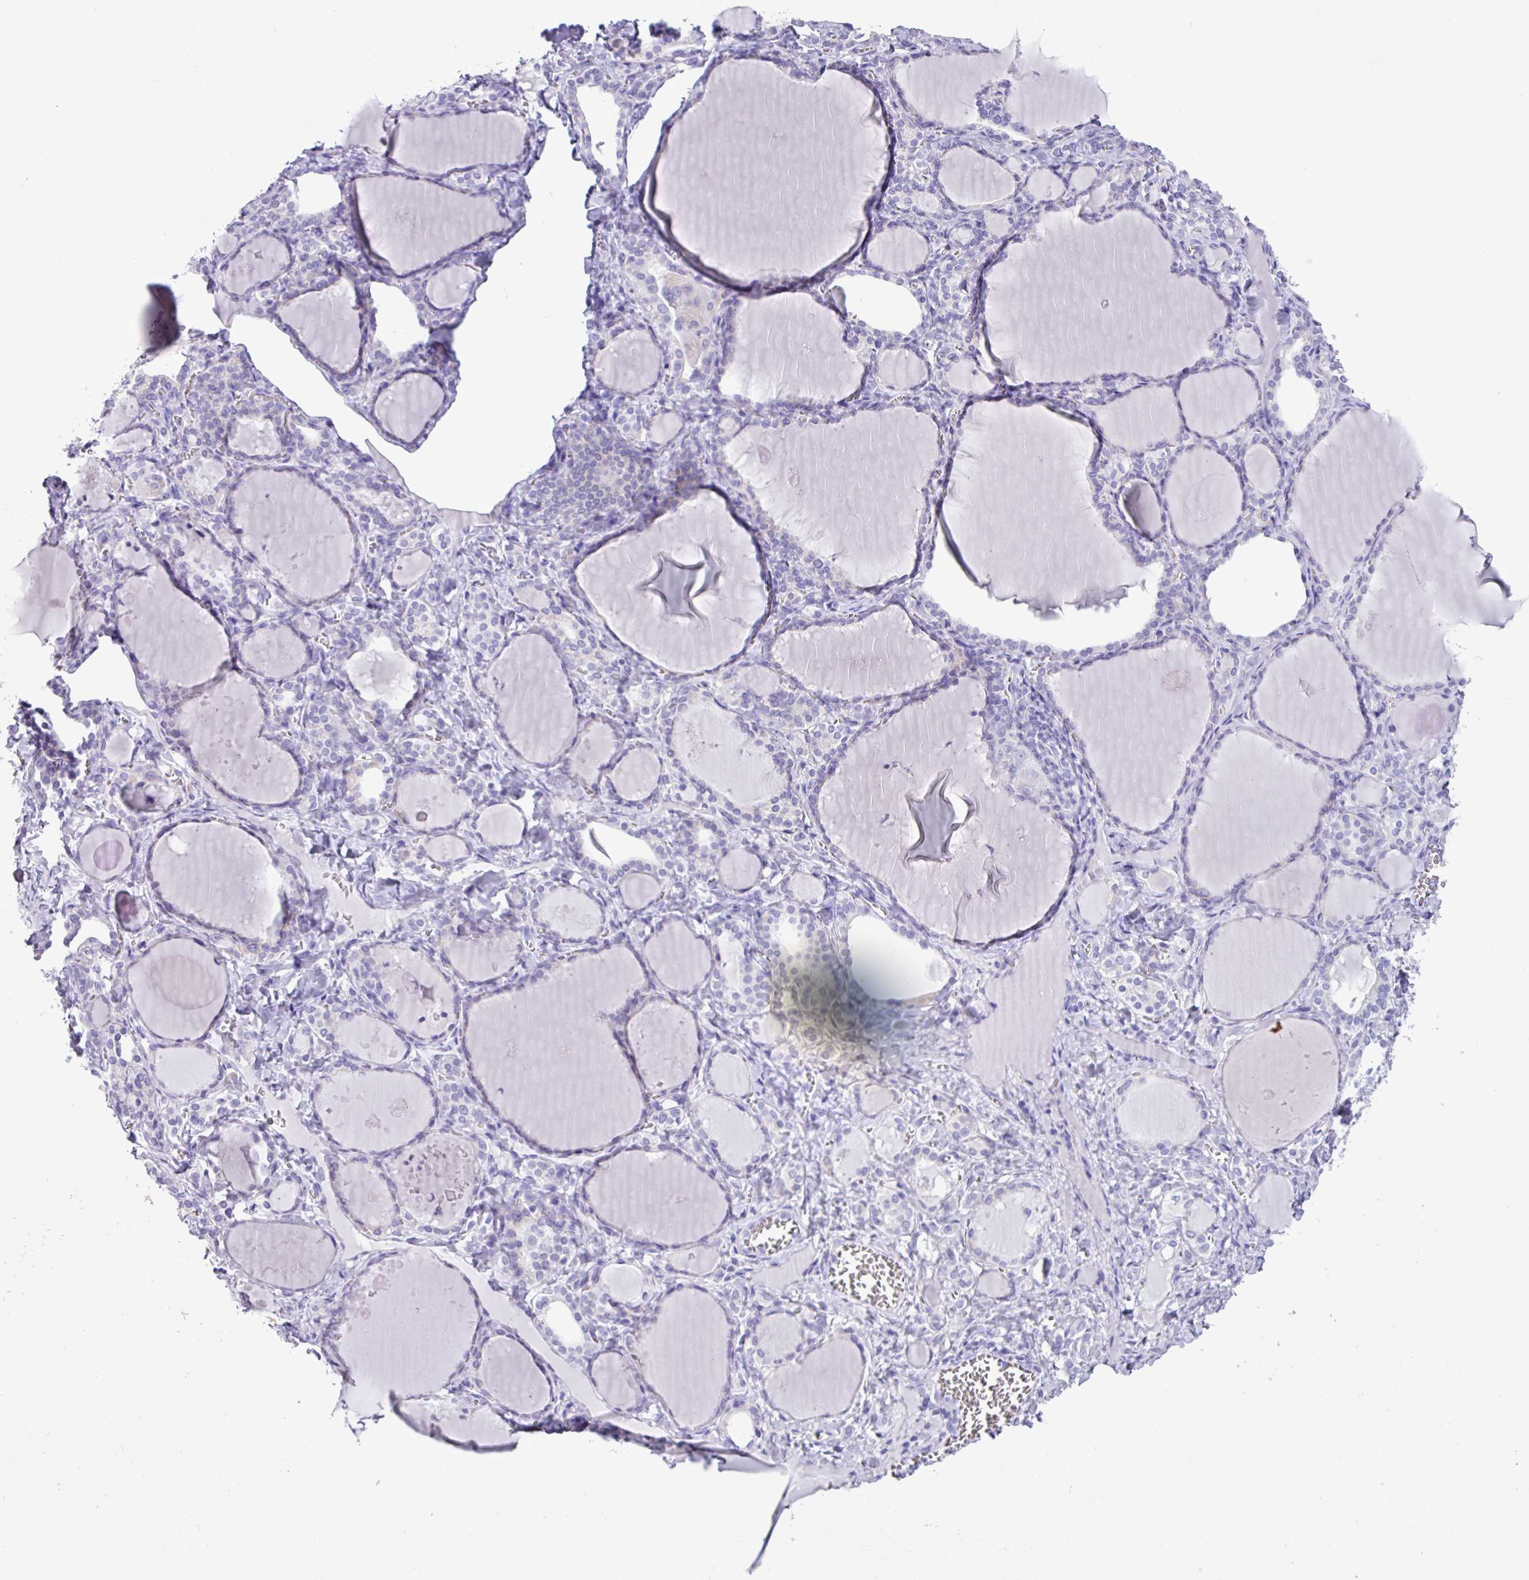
{"staining": {"intensity": "negative", "quantity": "none", "location": "none"}, "tissue": "thyroid gland", "cell_type": "Glandular cells", "image_type": "normal", "snomed": [{"axis": "morphology", "description": "Normal tissue, NOS"}, {"axis": "topography", "description": "Thyroid gland"}], "caption": "This is an IHC photomicrograph of unremarkable human thyroid gland. There is no expression in glandular cells.", "gene": "AGO3", "patient": {"sex": "female", "age": 42}}